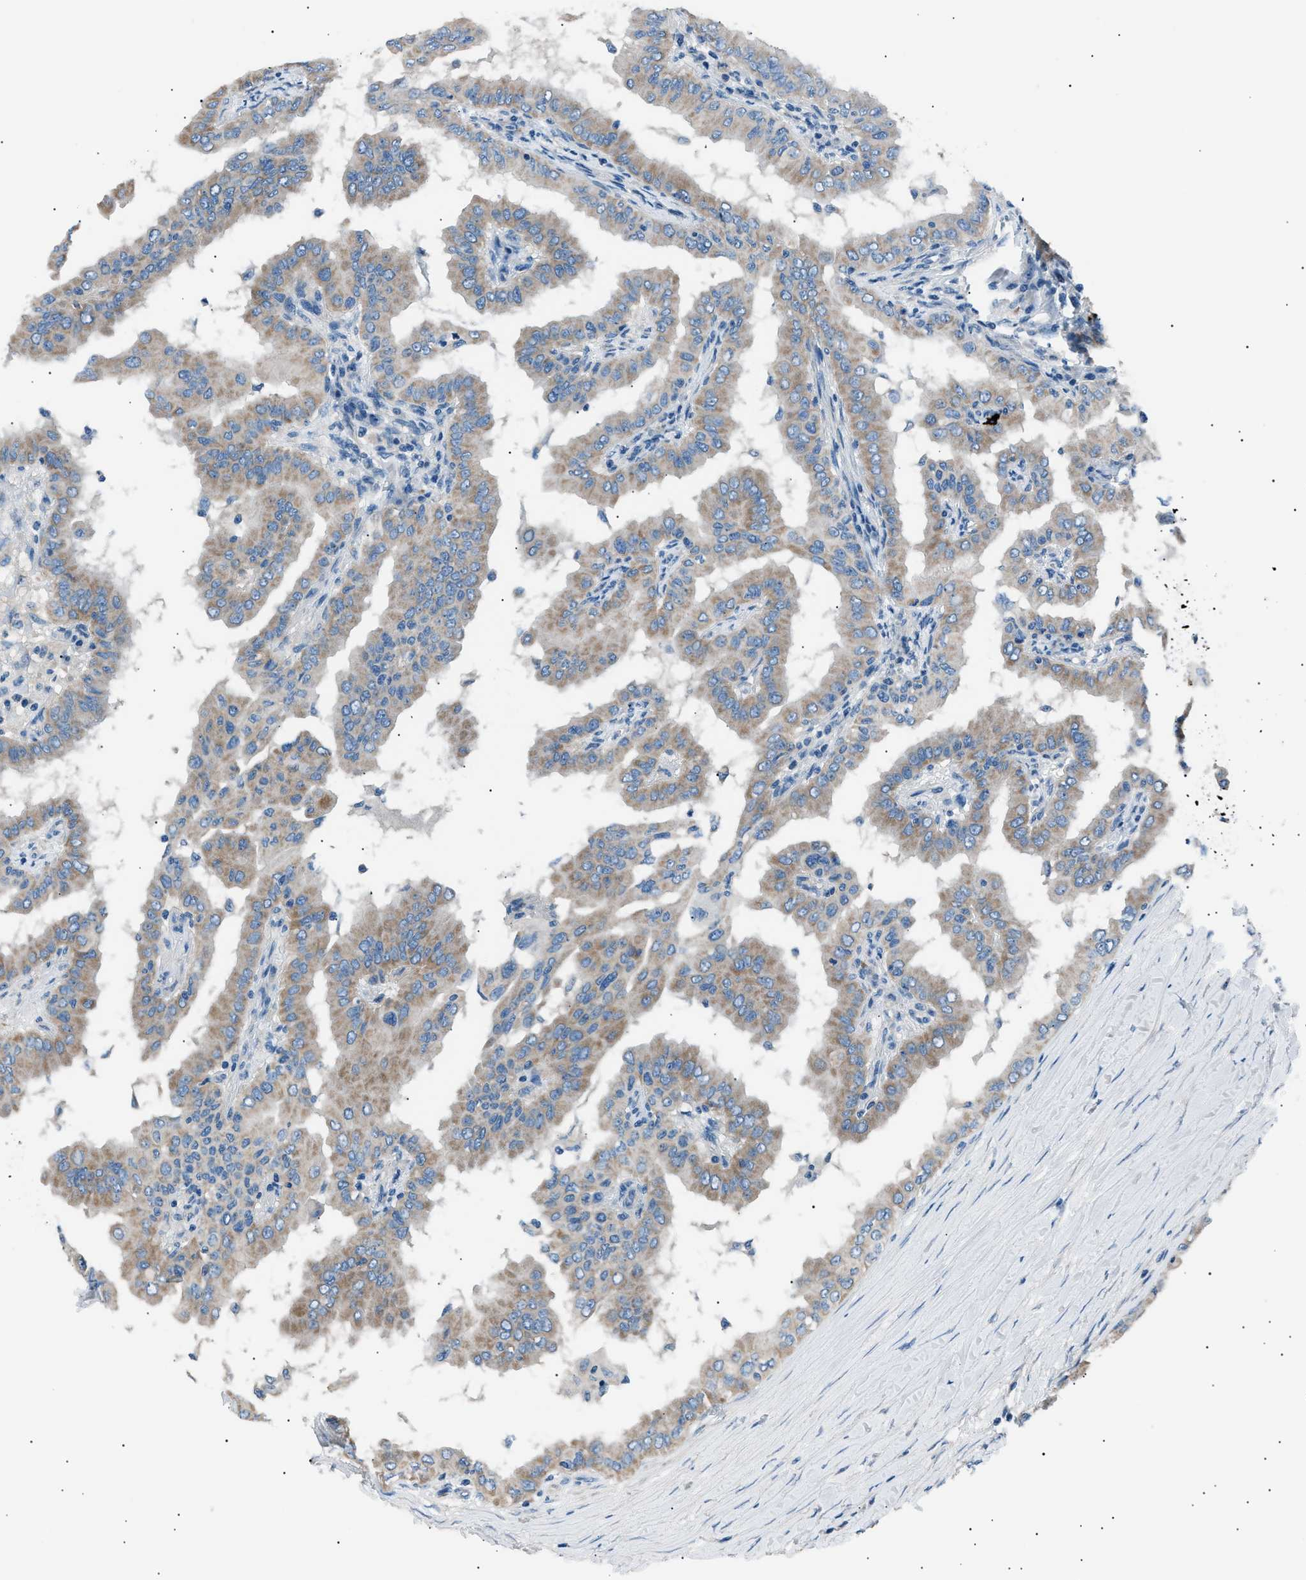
{"staining": {"intensity": "weak", "quantity": ">75%", "location": "cytoplasmic/membranous"}, "tissue": "thyroid cancer", "cell_type": "Tumor cells", "image_type": "cancer", "snomed": [{"axis": "morphology", "description": "Papillary adenocarcinoma, NOS"}, {"axis": "topography", "description": "Thyroid gland"}], "caption": "Human papillary adenocarcinoma (thyroid) stained with a protein marker shows weak staining in tumor cells.", "gene": "LRRC37B", "patient": {"sex": "male", "age": 33}}